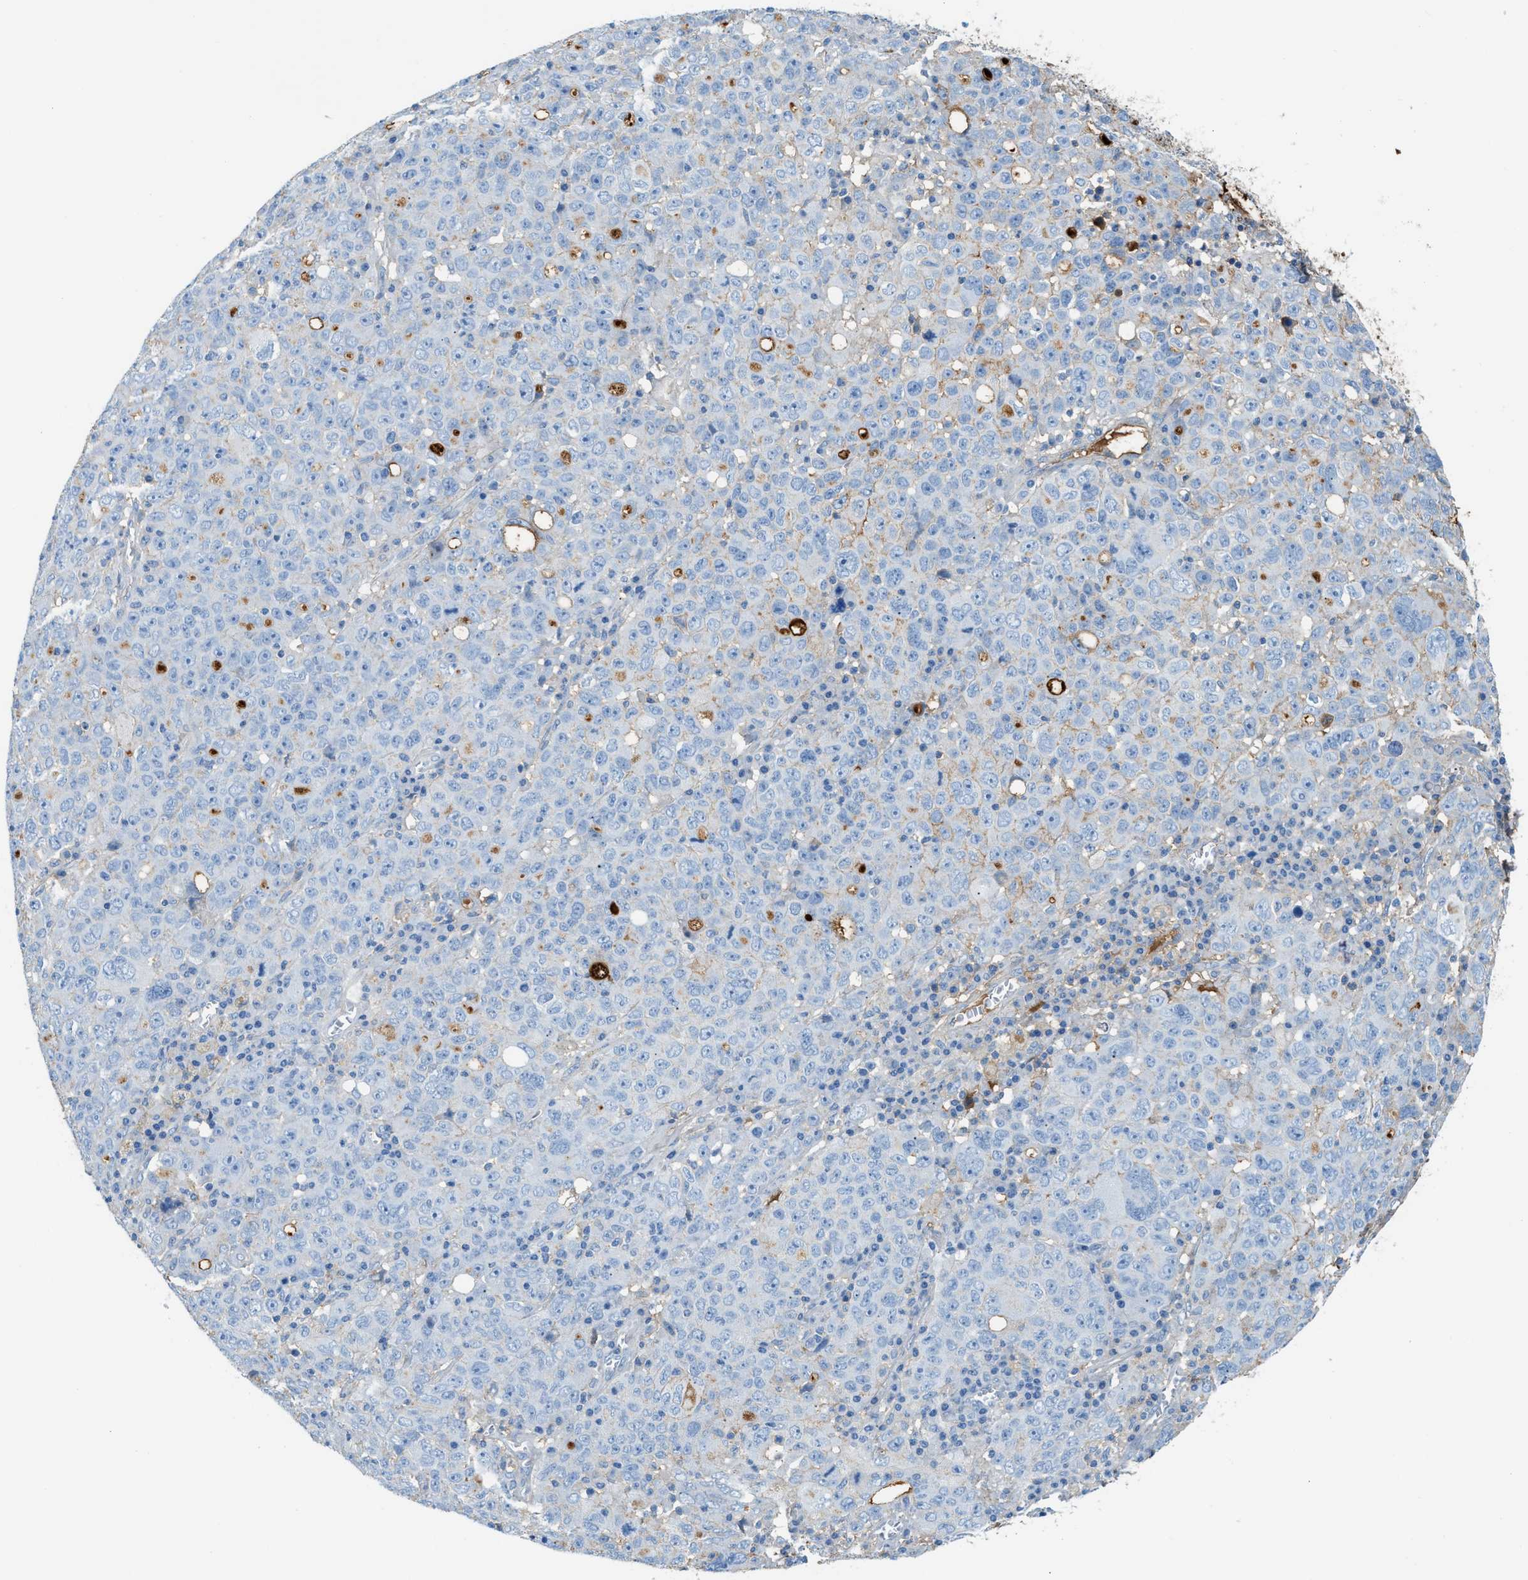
{"staining": {"intensity": "weak", "quantity": "<25%", "location": "cytoplasmic/membranous"}, "tissue": "ovarian cancer", "cell_type": "Tumor cells", "image_type": "cancer", "snomed": [{"axis": "morphology", "description": "Carcinoma, endometroid"}, {"axis": "topography", "description": "Ovary"}], "caption": "Tumor cells show no significant positivity in ovarian cancer.", "gene": "CFI", "patient": {"sex": "female", "age": 62}}